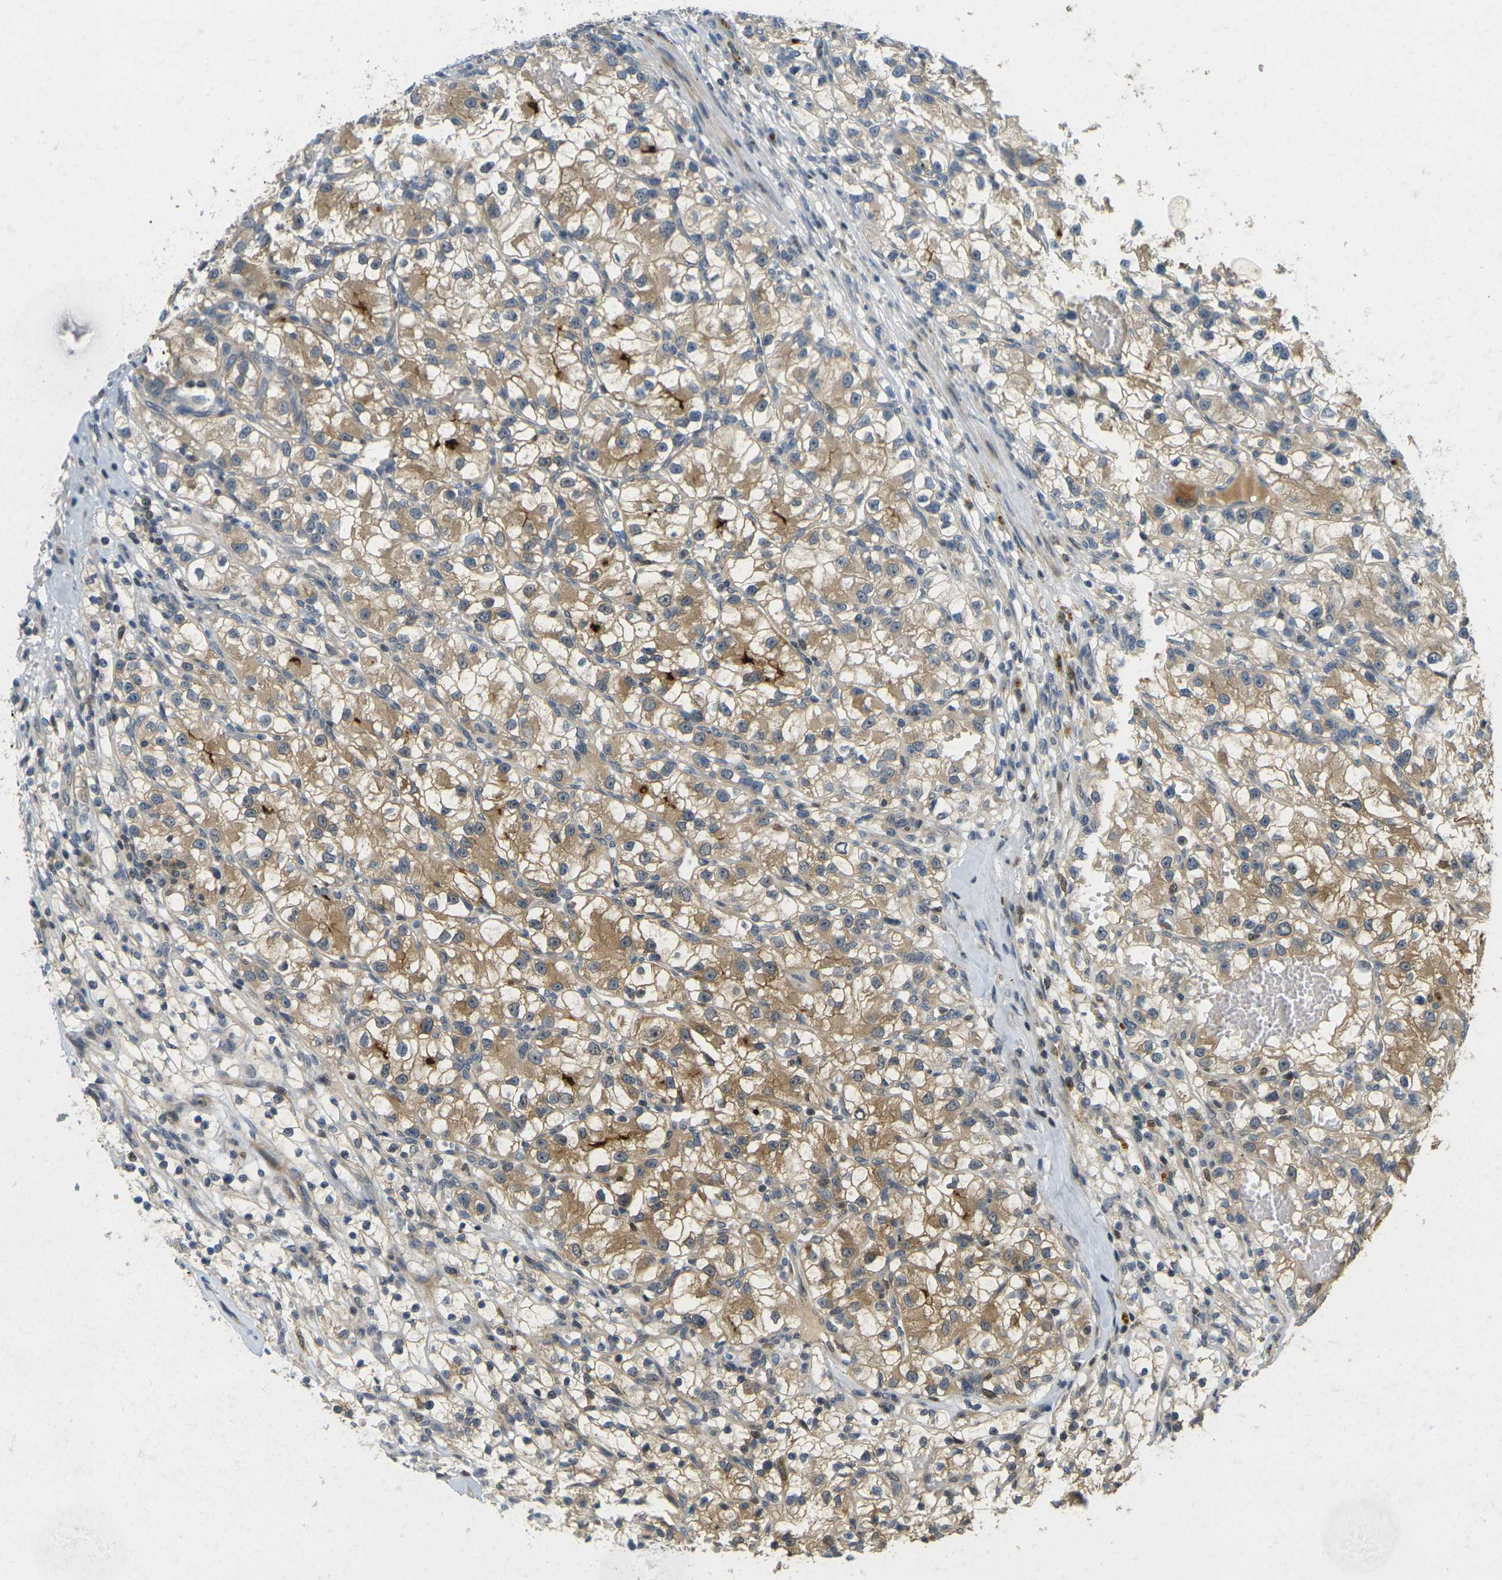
{"staining": {"intensity": "moderate", "quantity": ">75%", "location": "cytoplasmic/membranous"}, "tissue": "renal cancer", "cell_type": "Tumor cells", "image_type": "cancer", "snomed": [{"axis": "morphology", "description": "Adenocarcinoma, NOS"}, {"axis": "topography", "description": "Kidney"}], "caption": "Renal cancer (adenocarcinoma) stained with a brown dye exhibits moderate cytoplasmic/membranous positive expression in approximately >75% of tumor cells.", "gene": "KLHL8", "patient": {"sex": "female", "age": 57}}